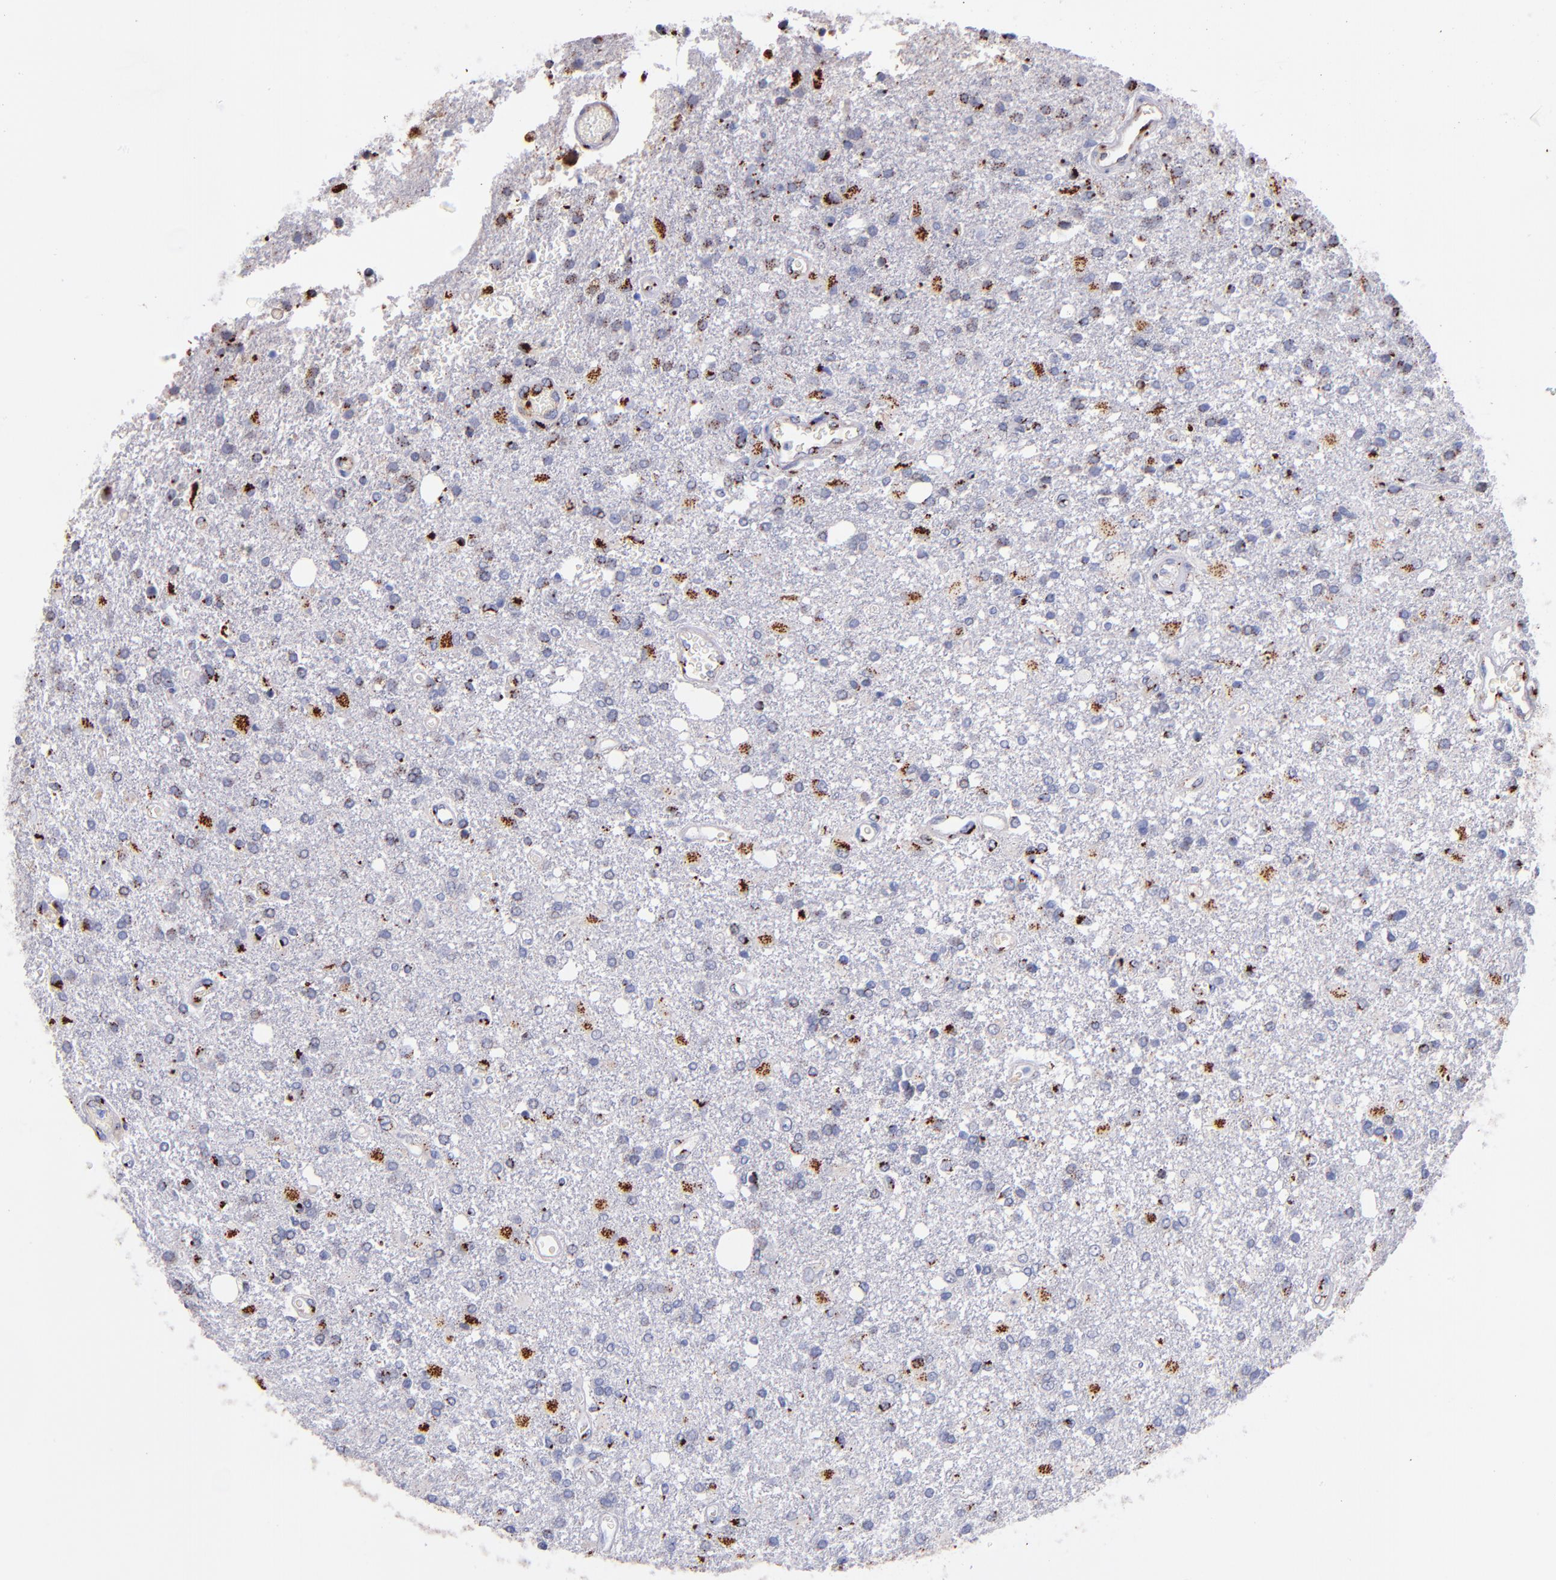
{"staining": {"intensity": "moderate", "quantity": "<25%", "location": "cytoplasmic/membranous"}, "tissue": "glioma", "cell_type": "Tumor cells", "image_type": "cancer", "snomed": [{"axis": "morphology", "description": "Glioma, malignant, High grade"}, {"axis": "topography", "description": "Cerebral cortex"}], "caption": "Malignant glioma (high-grade) was stained to show a protein in brown. There is low levels of moderate cytoplasmic/membranous expression in about <25% of tumor cells.", "gene": "GOLIM4", "patient": {"sex": "male", "age": 79}}